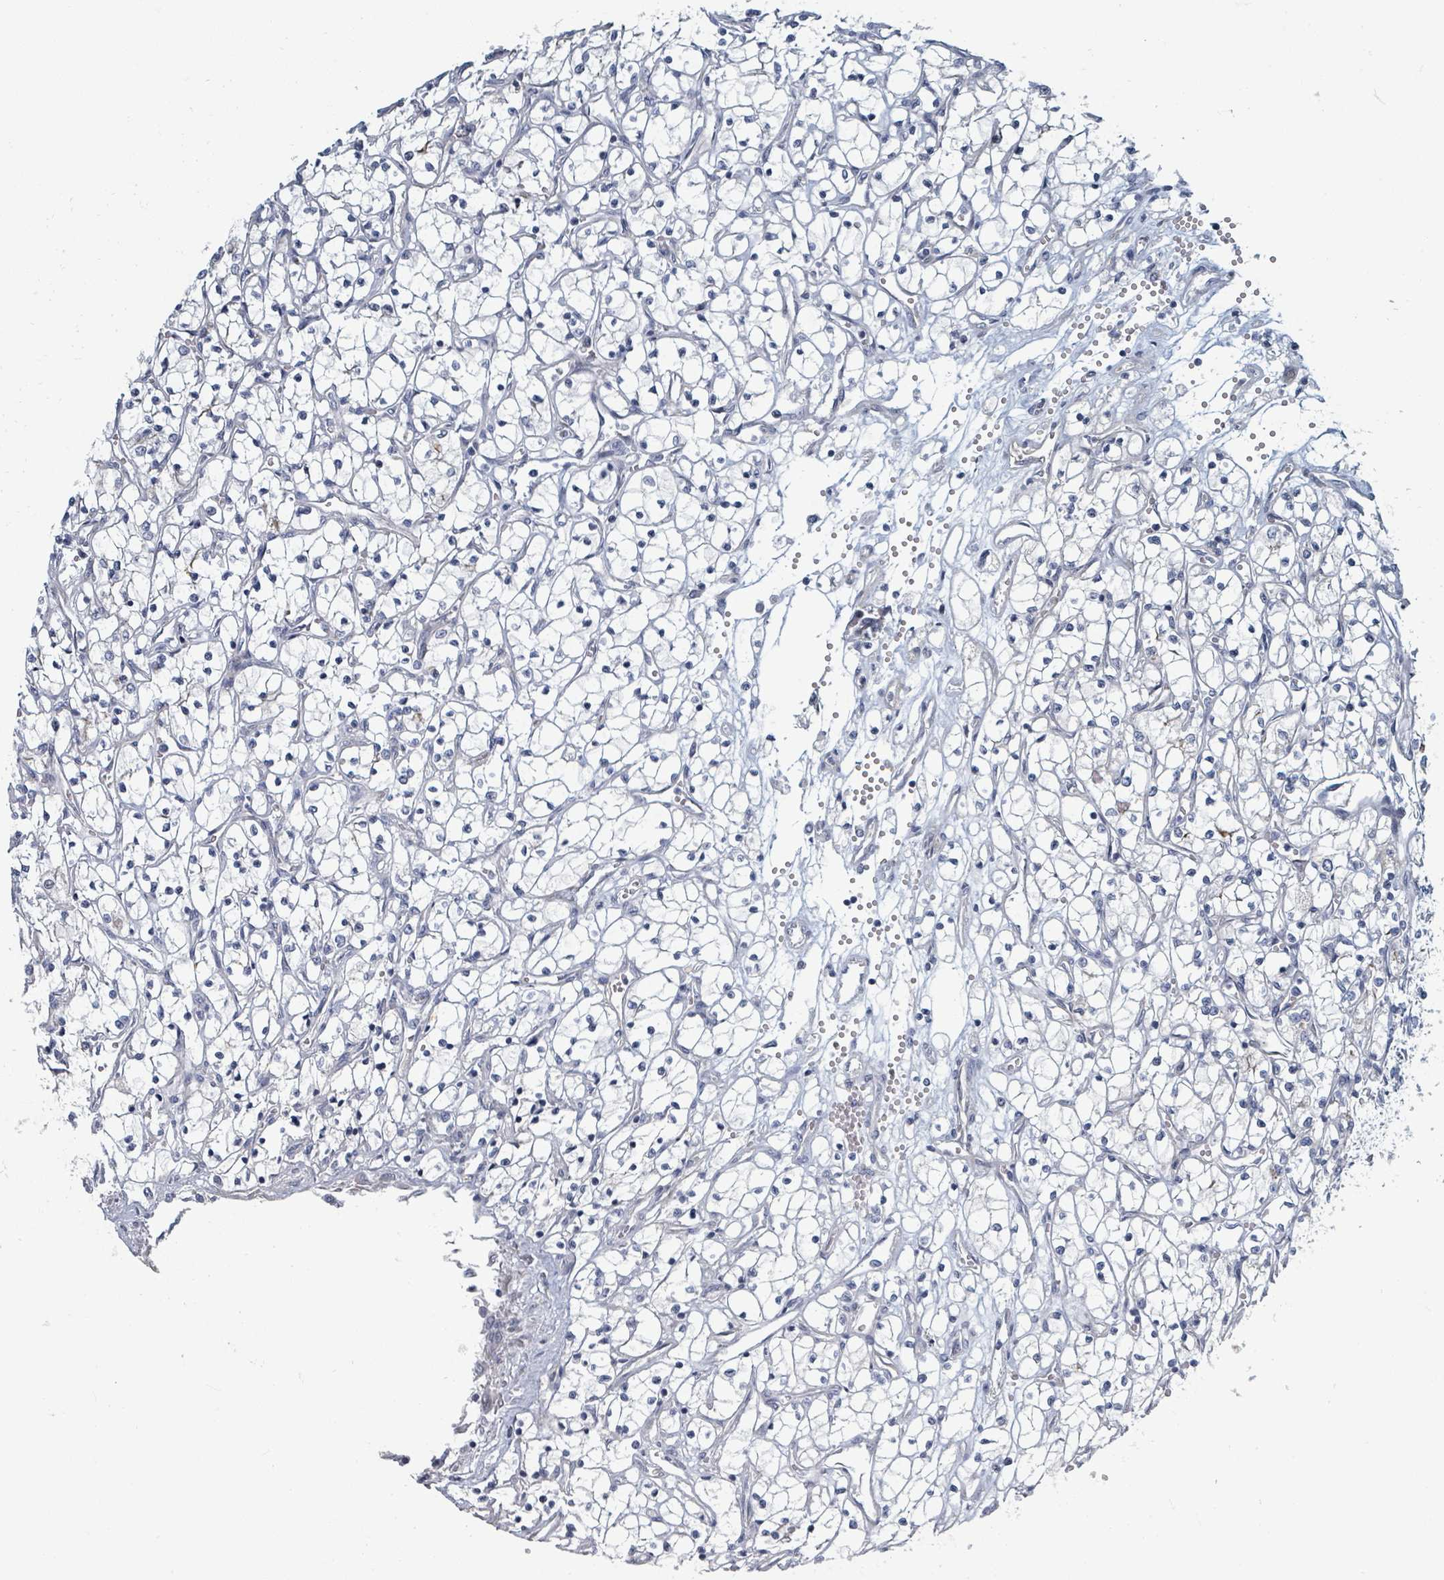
{"staining": {"intensity": "negative", "quantity": "none", "location": "none"}, "tissue": "renal cancer", "cell_type": "Tumor cells", "image_type": "cancer", "snomed": [{"axis": "morphology", "description": "Adenocarcinoma, NOS"}, {"axis": "topography", "description": "Kidney"}], "caption": "There is no significant staining in tumor cells of renal cancer (adenocarcinoma).", "gene": "RAB33B", "patient": {"sex": "female", "age": 69}}